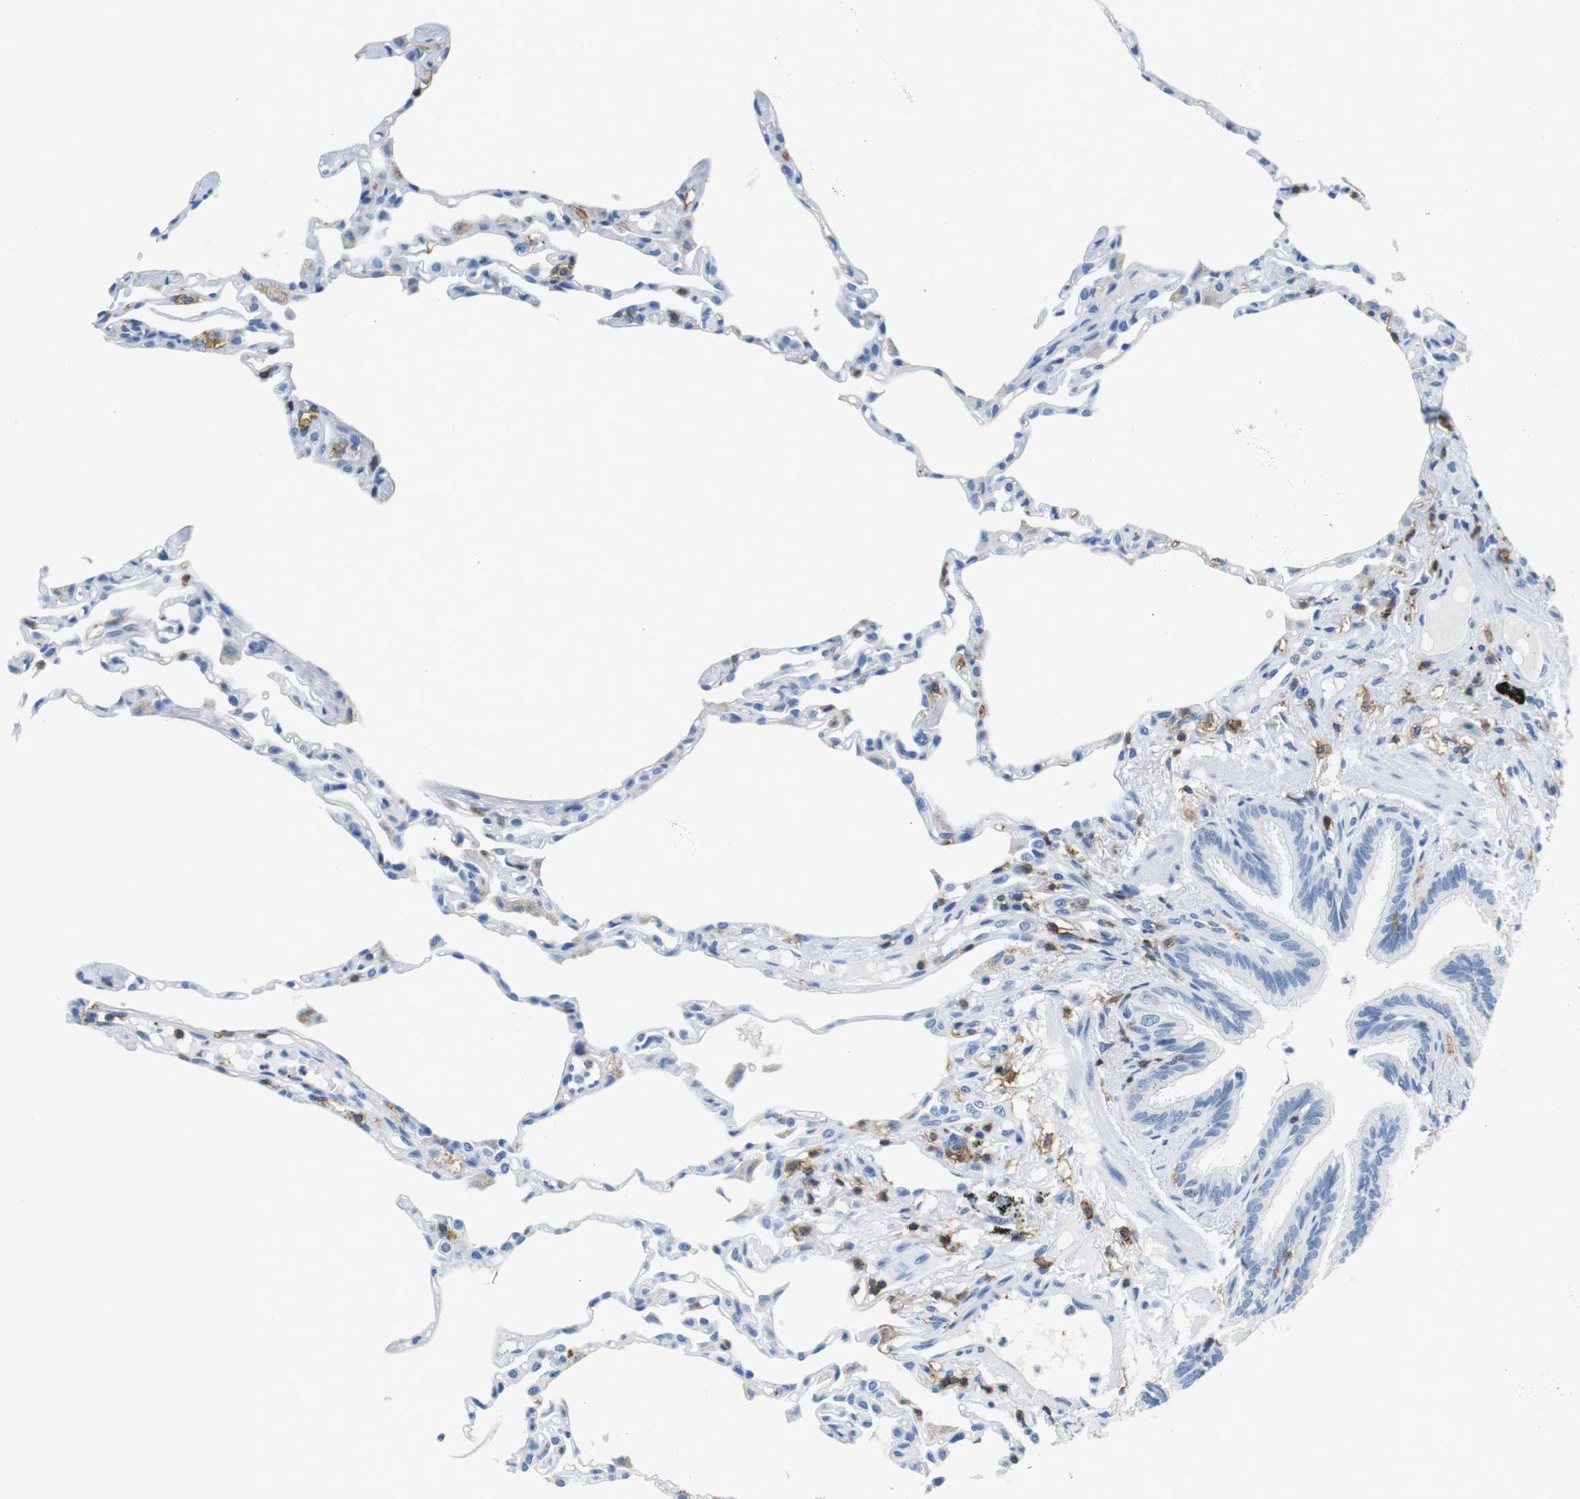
{"staining": {"intensity": "negative", "quantity": "none", "location": "none"}, "tissue": "lung", "cell_type": "Alveolar cells", "image_type": "normal", "snomed": [{"axis": "morphology", "description": "Normal tissue, NOS"}, {"axis": "topography", "description": "Lung"}], "caption": "A high-resolution micrograph shows immunohistochemistry staining of unremarkable lung, which demonstrates no significant positivity in alveolar cells. The staining was performed using DAB (3,3'-diaminobenzidine) to visualize the protein expression in brown, while the nuclei were stained in blue with hematoxylin (Magnification: 20x).", "gene": "LAT", "patient": {"sex": "female", "age": 49}}